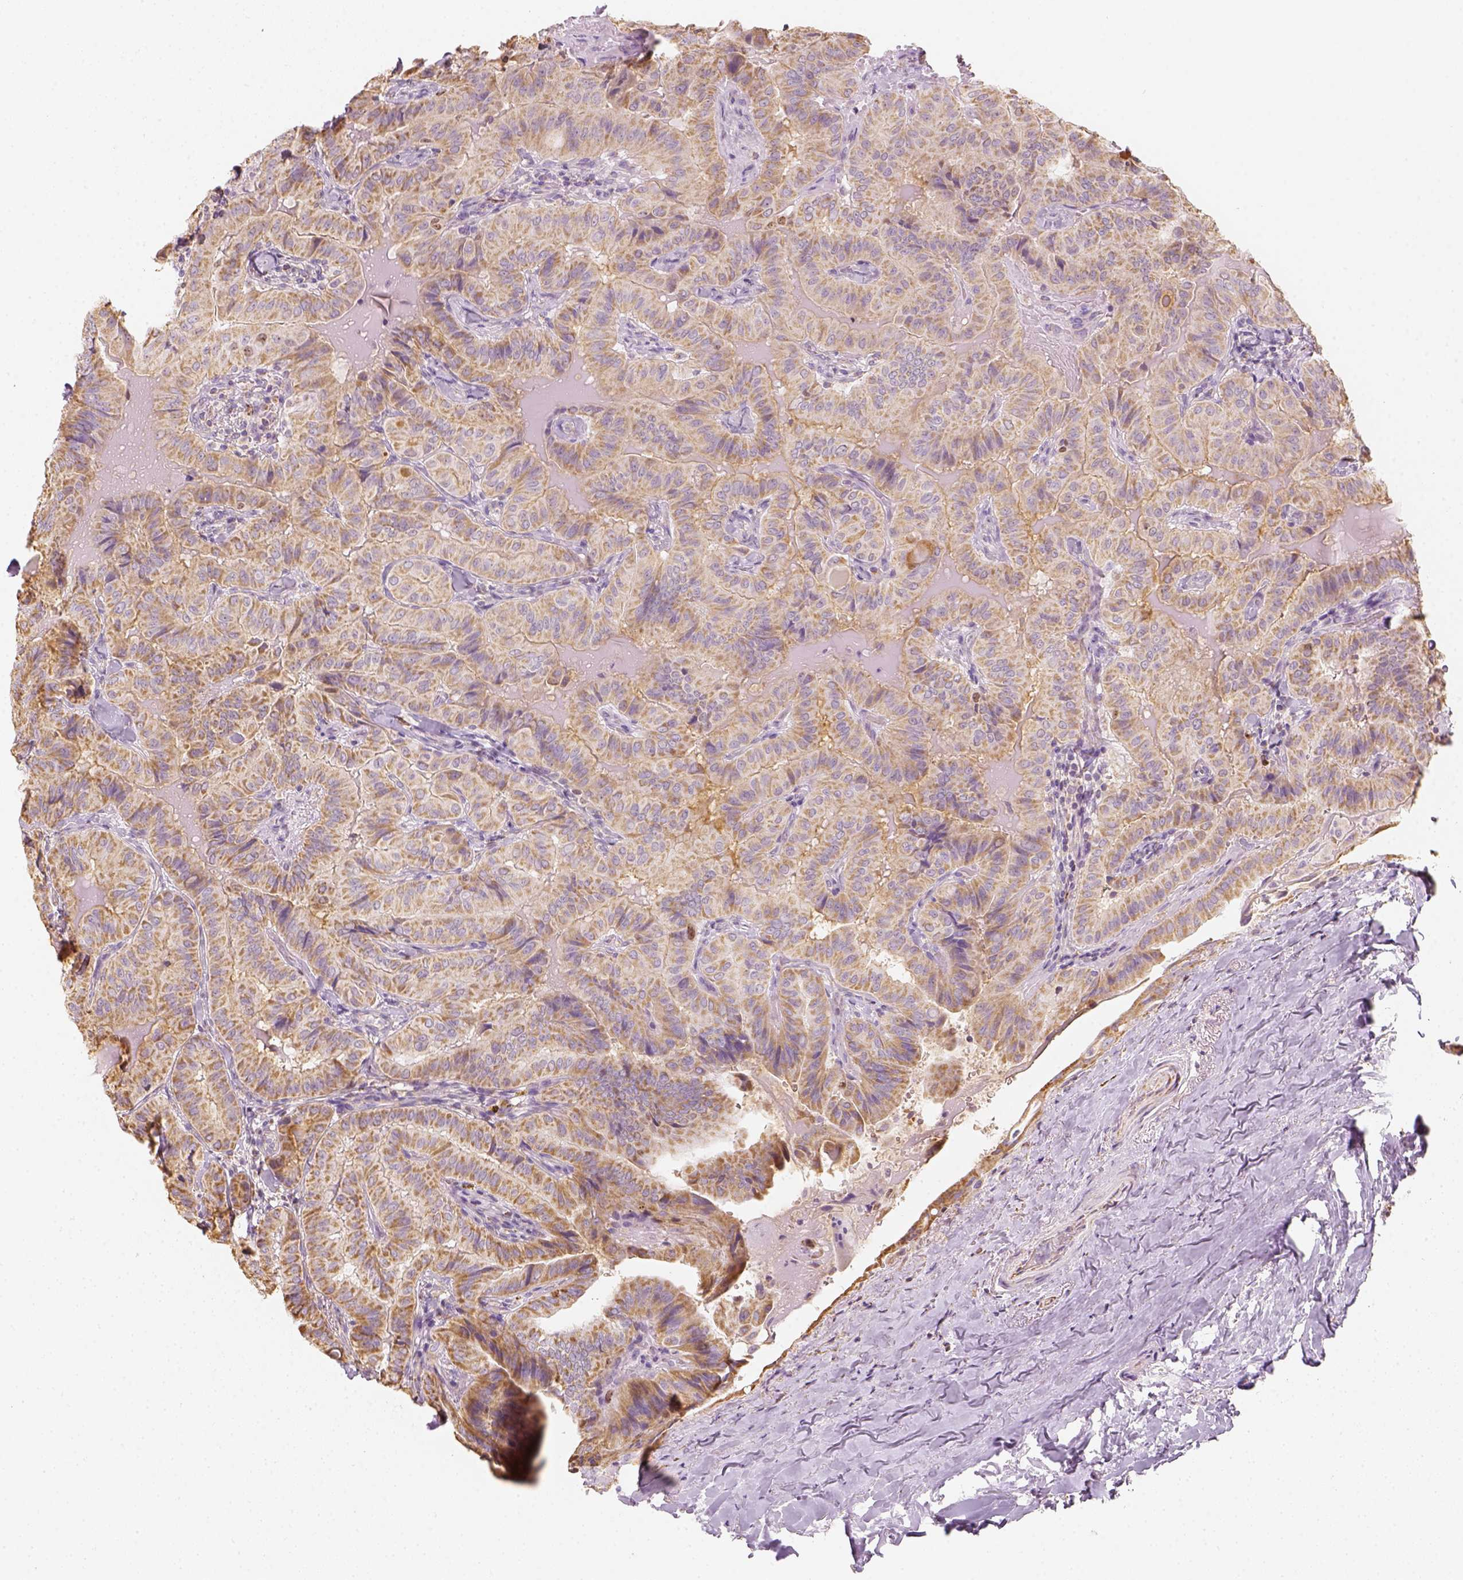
{"staining": {"intensity": "moderate", "quantity": ">75%", "location": "cytoplasmic/membranous"}, "tissue": "thyroid cancer", "cell_type": "Tumor cells", "image_type": "cancer", "snomed": [{"axis": "morphology", "description": "Papillary adenocarcinoma, NOS"}, {"axis": "topography", "description": "Thyroid gland"}], "caption": "Thyroid cancer was stained to show a protein in brown. There is medium levels of moderate cytoplasmic/membranous staining in approximately >75% of tumor cells.", "gene": "LCA5", "patient": {"sex": "female", "age": 68}}